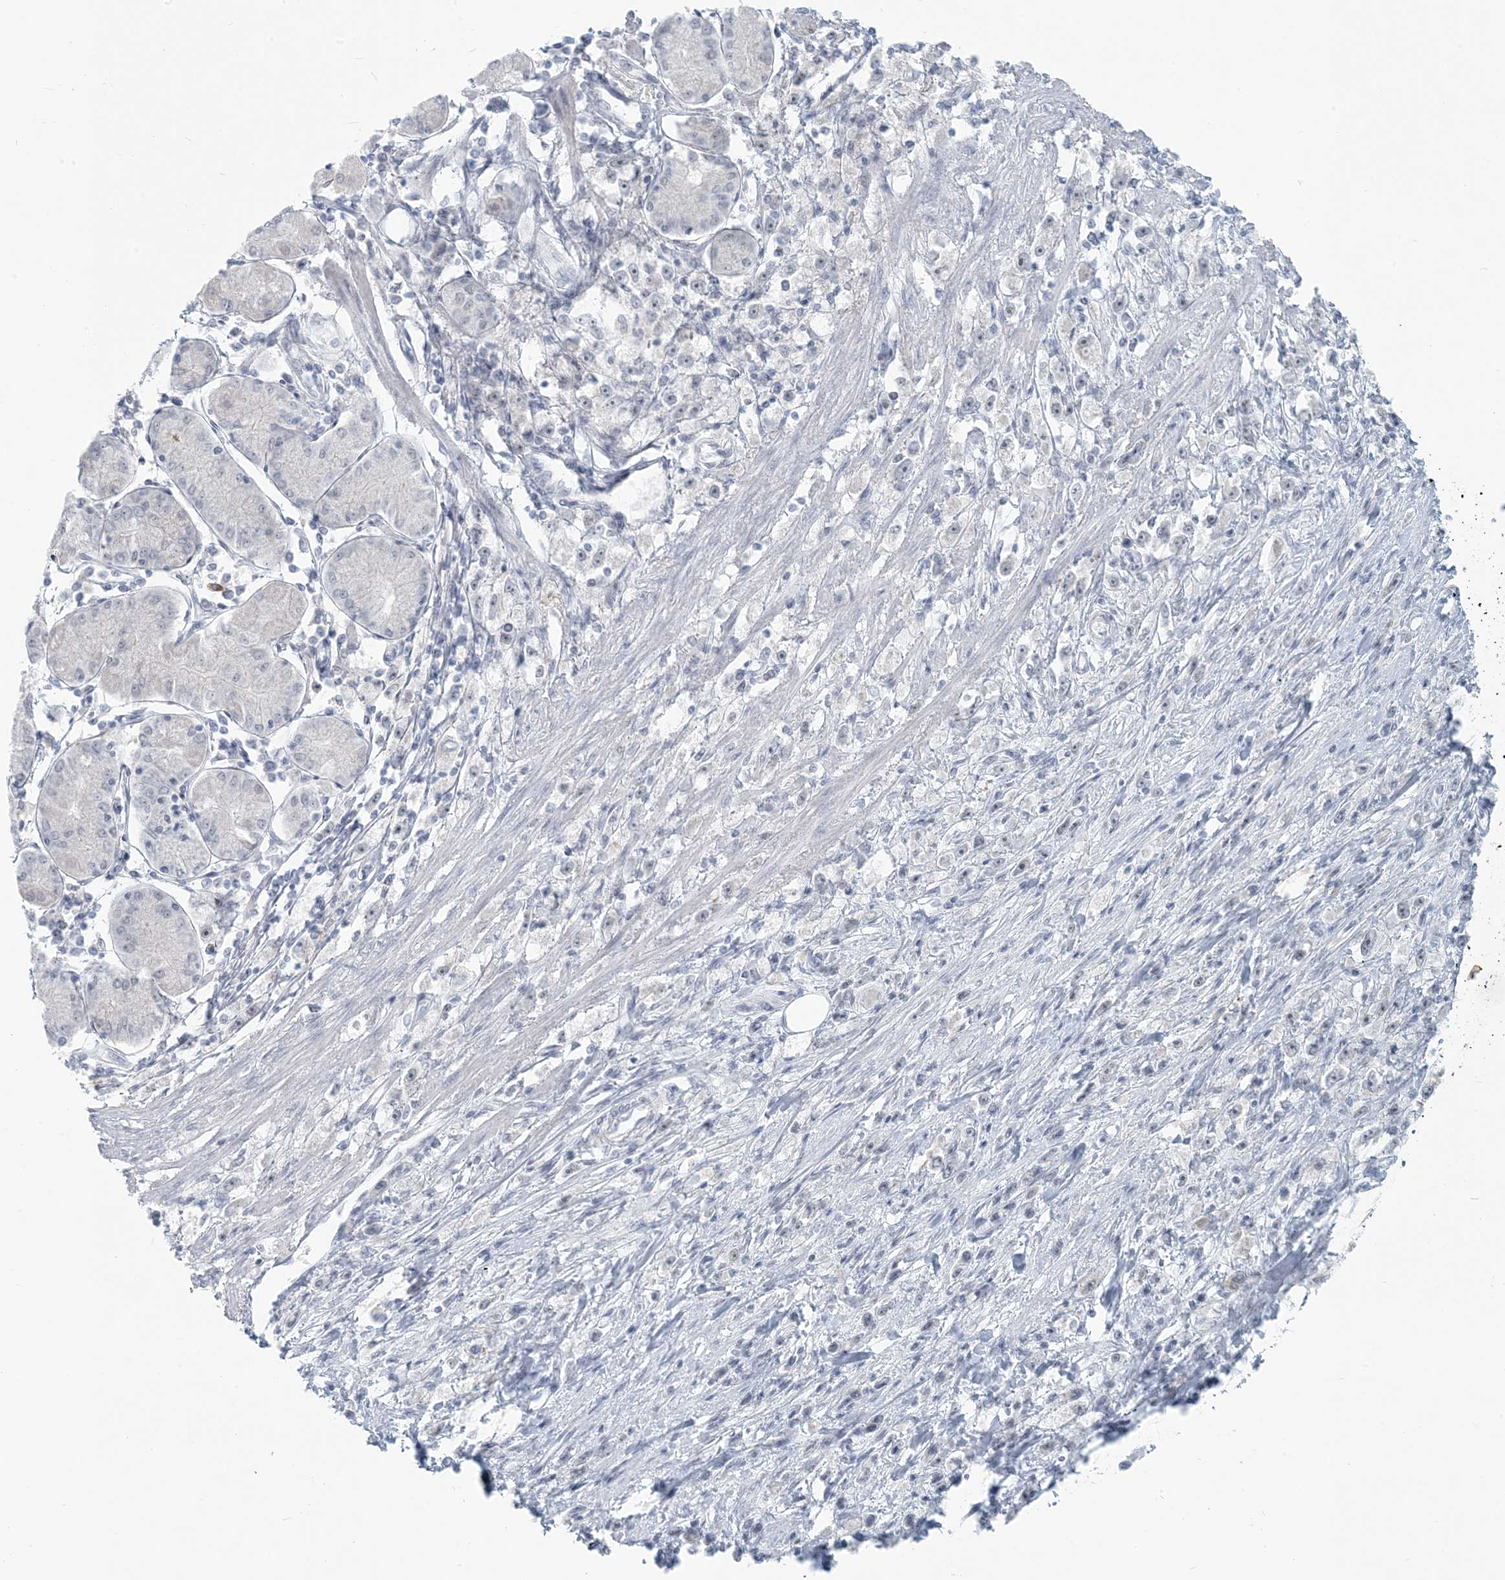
{"staining": {"intensity": "negative", "quantity": "none", "location": "none"}, "tissue": "stomach cancer", "cell_type": "Tumor cells", "image_type": "cancer", "snomed": [{"axis": "morphology", "description": "Adenocarcinoma, NOS"}, {"axis": "topography", "description": "Stomach"}], "caption": "There is no significant staining in tumor cells of stomach cancer.", "gene": "SCML1", "patient": {"sex": "female", "age": 59}}